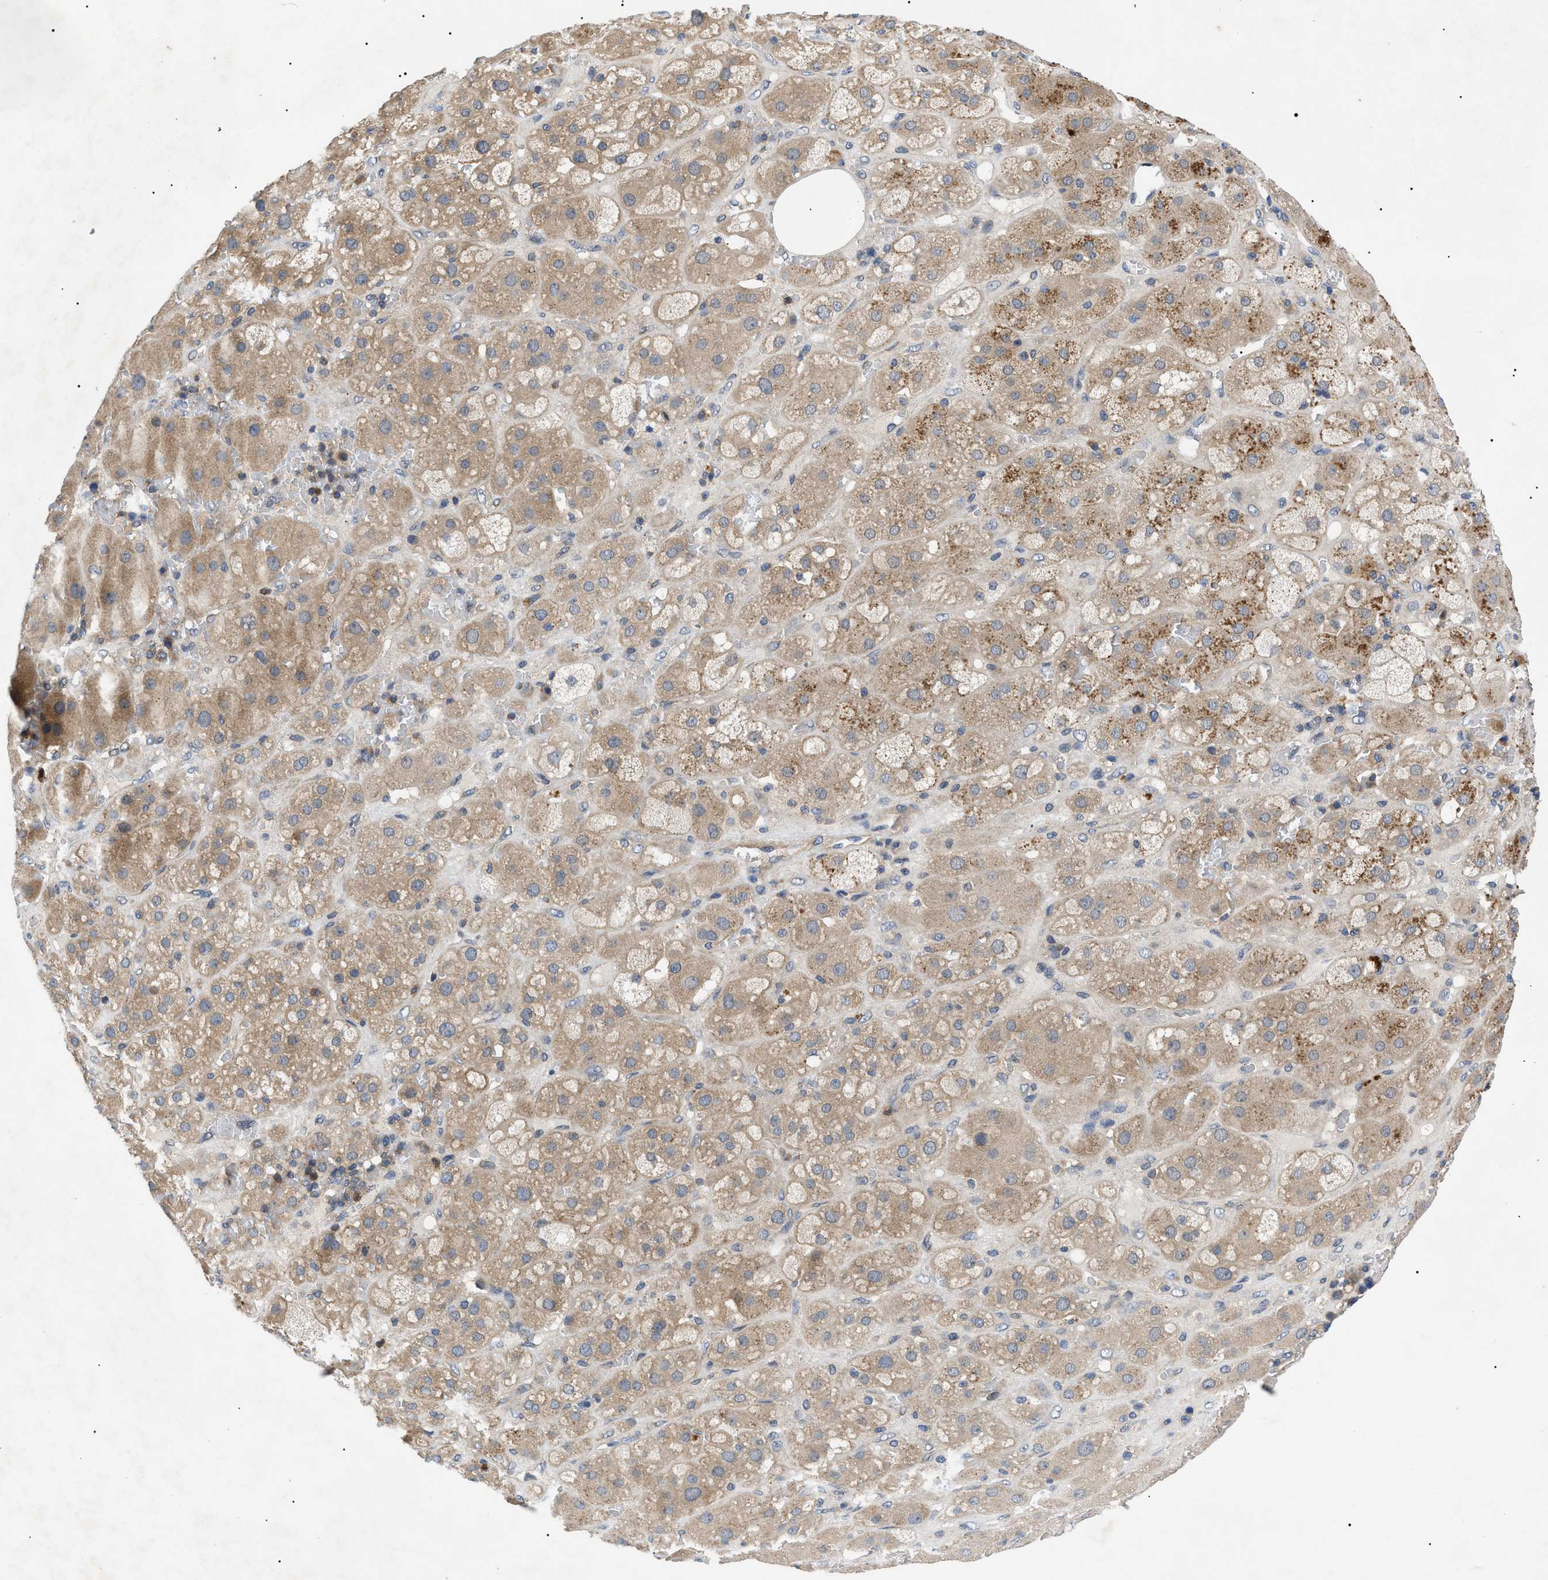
{"staining": {"intensity": "weak", "quantity": ">75%", "location": "cytoplasmic/membranous"}, "tissue": "adrenal gland", "cell_type": "Glandular cells", "image_type": "normal", "snomed": [{"axis": "morphology", "description": "Normal tissue, NOS"}, {"axis": "topography", "description": "Adrenal gland"}], "caption": "Glandular cells demonstrate weak cytoplasmic/membranous staining in approximately >75% of cells in benign adrenal gland.", "gene": "RIPK1", "patient": {"sex": "female", "age": 47}}